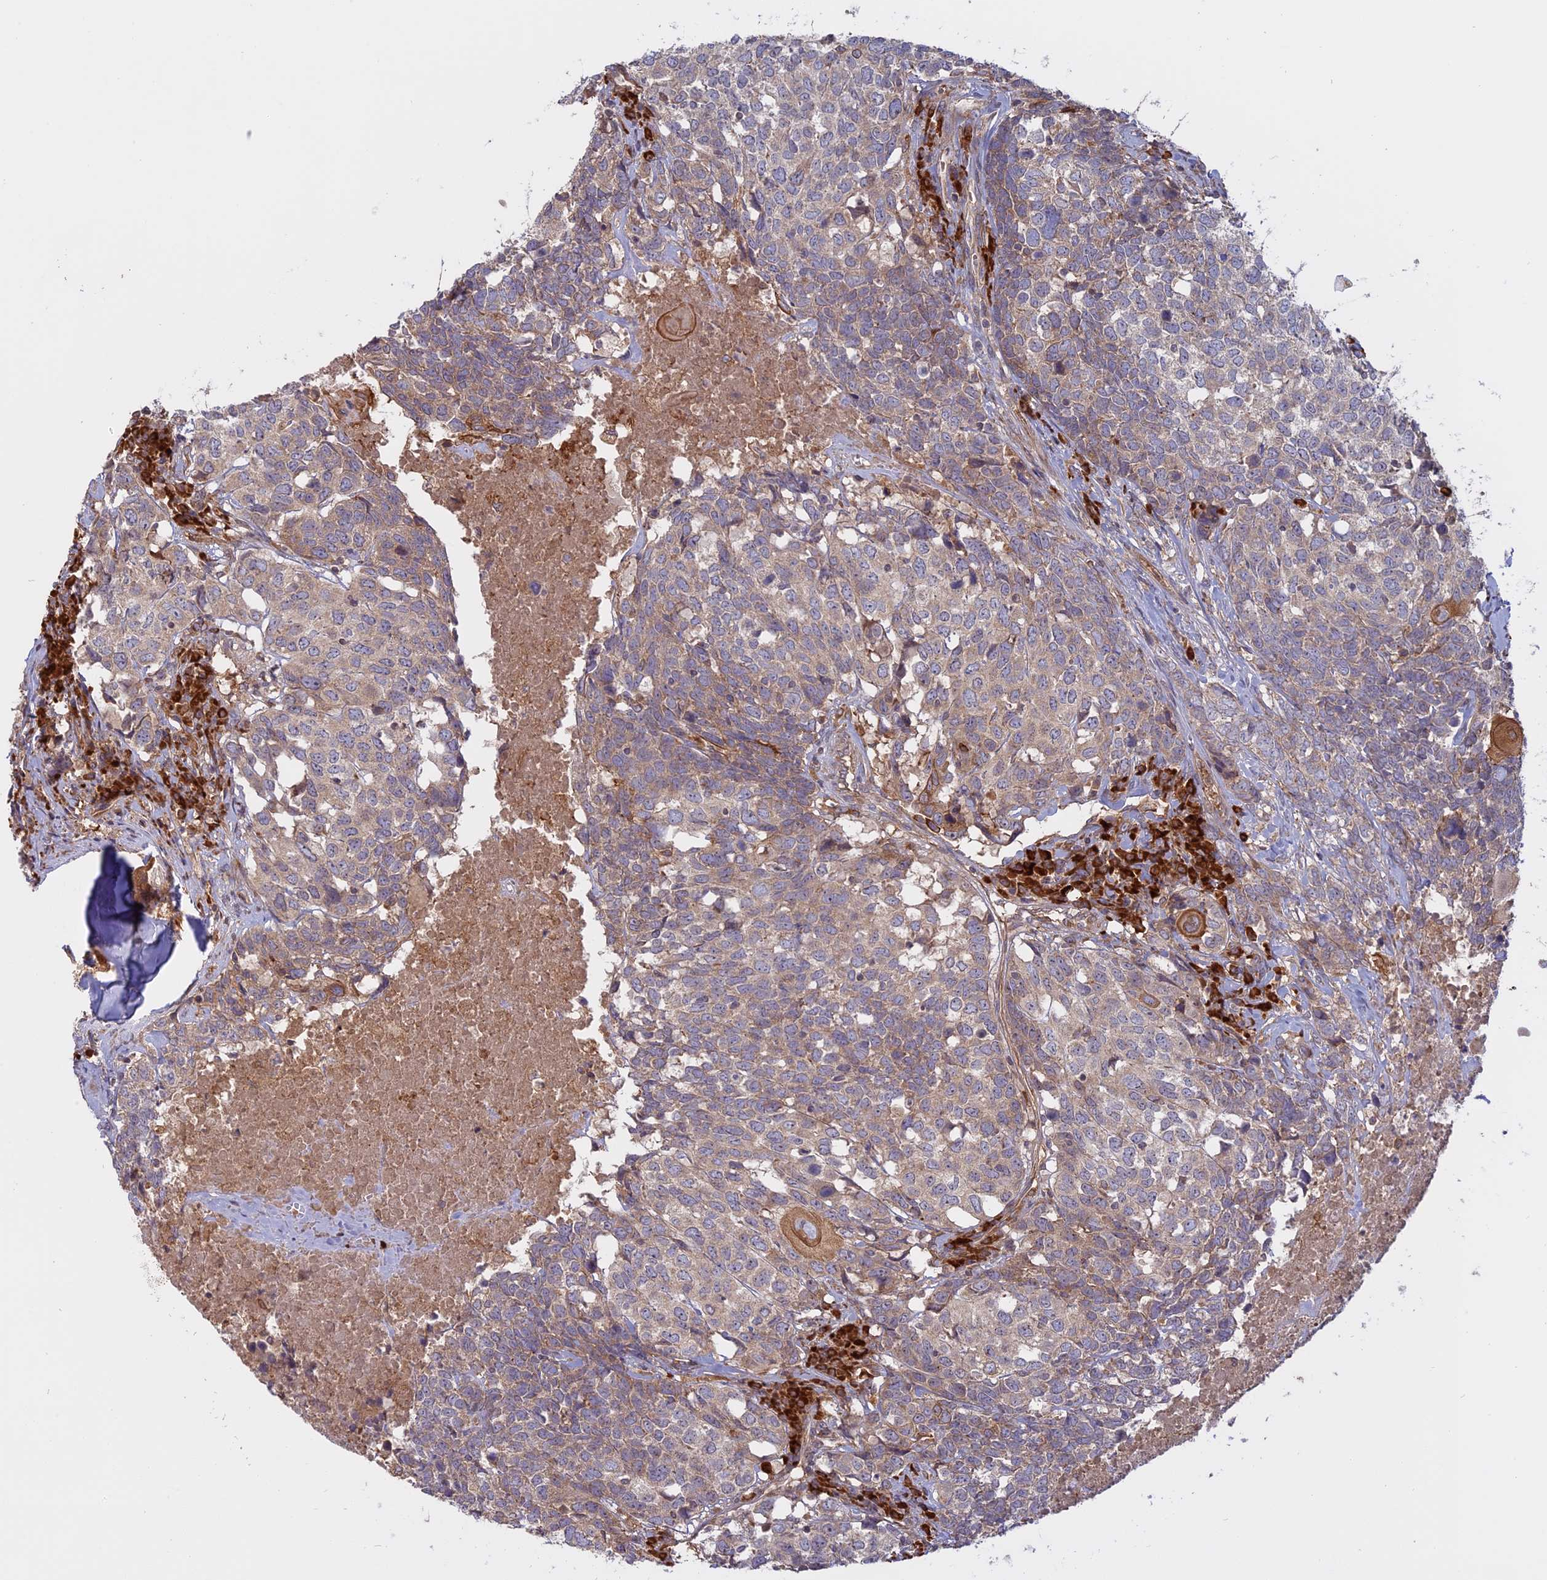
{"staining": {"intensity": "weak", "quantity": ">75%", "location": "cytoplasmic/membranous"}, "tissue": "head and neck cancer", "cell_type": "Tumor cells", "image_type": "cancer", "snomed": [{"axis": "morphology", "description": "Squamous cell carcinoma, NOS"}, {"axis": "topography", "description": "Head-Neck"}], "caption": "High-power microscopy captured an immunohistochemistry (IHC) photomicrograph of head and neck squamous cell carcinoma, revealing weak cytoplasmic/membranous expression in approximately >75% of tumor cells.", "gene": "TMEM208", "patient": {"sex": "male", "age": 66}}